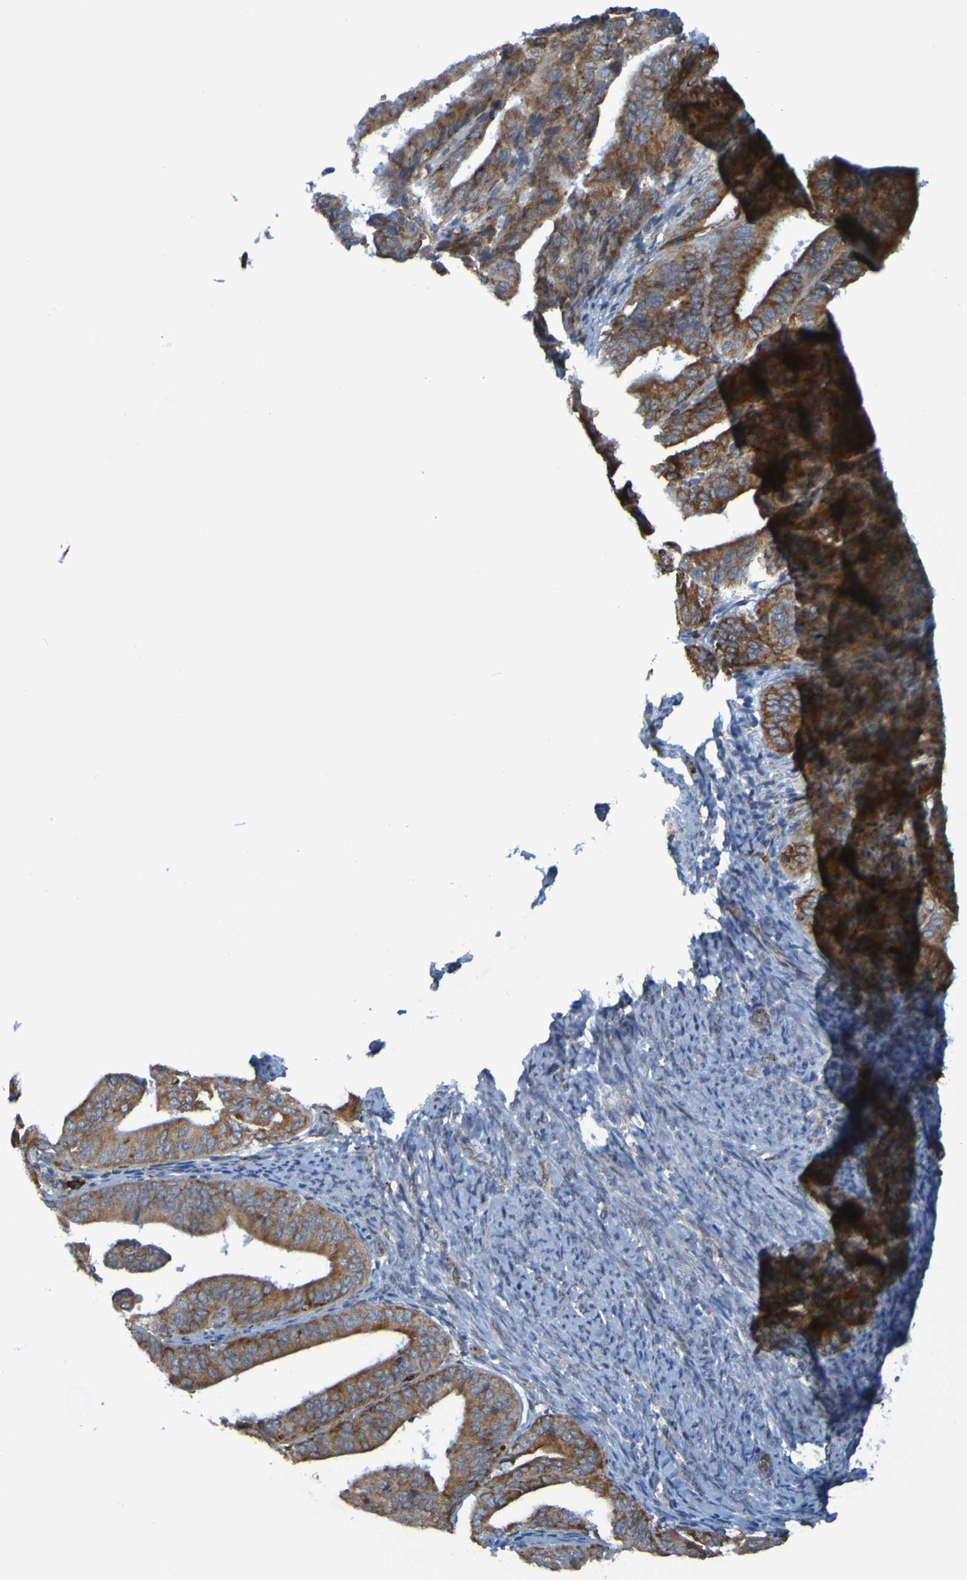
{"staining": {"intensity": "moderate", "quantity": "25%-75%", "location": "cytoplasmic/membranous"}, "tissue": "endometrial cancer", "cell_type": "Tumor cells", "image_type": "cancer", "snomed": [{"axis": "morphology", "description": "Adenocarcinoma, NOS"}, {"axis": "topography", "description": "Endometrium"}], "caption": "Immunohistochemical staining of human endometrial cancer (adenocarcinoma) exhibits medium levels of moderate cytoplasmic/membranous positivity in approximately 25%-75% of tumor cells.", "gene": "SSR1", "patient": {"sex": "female", "age": 63}}